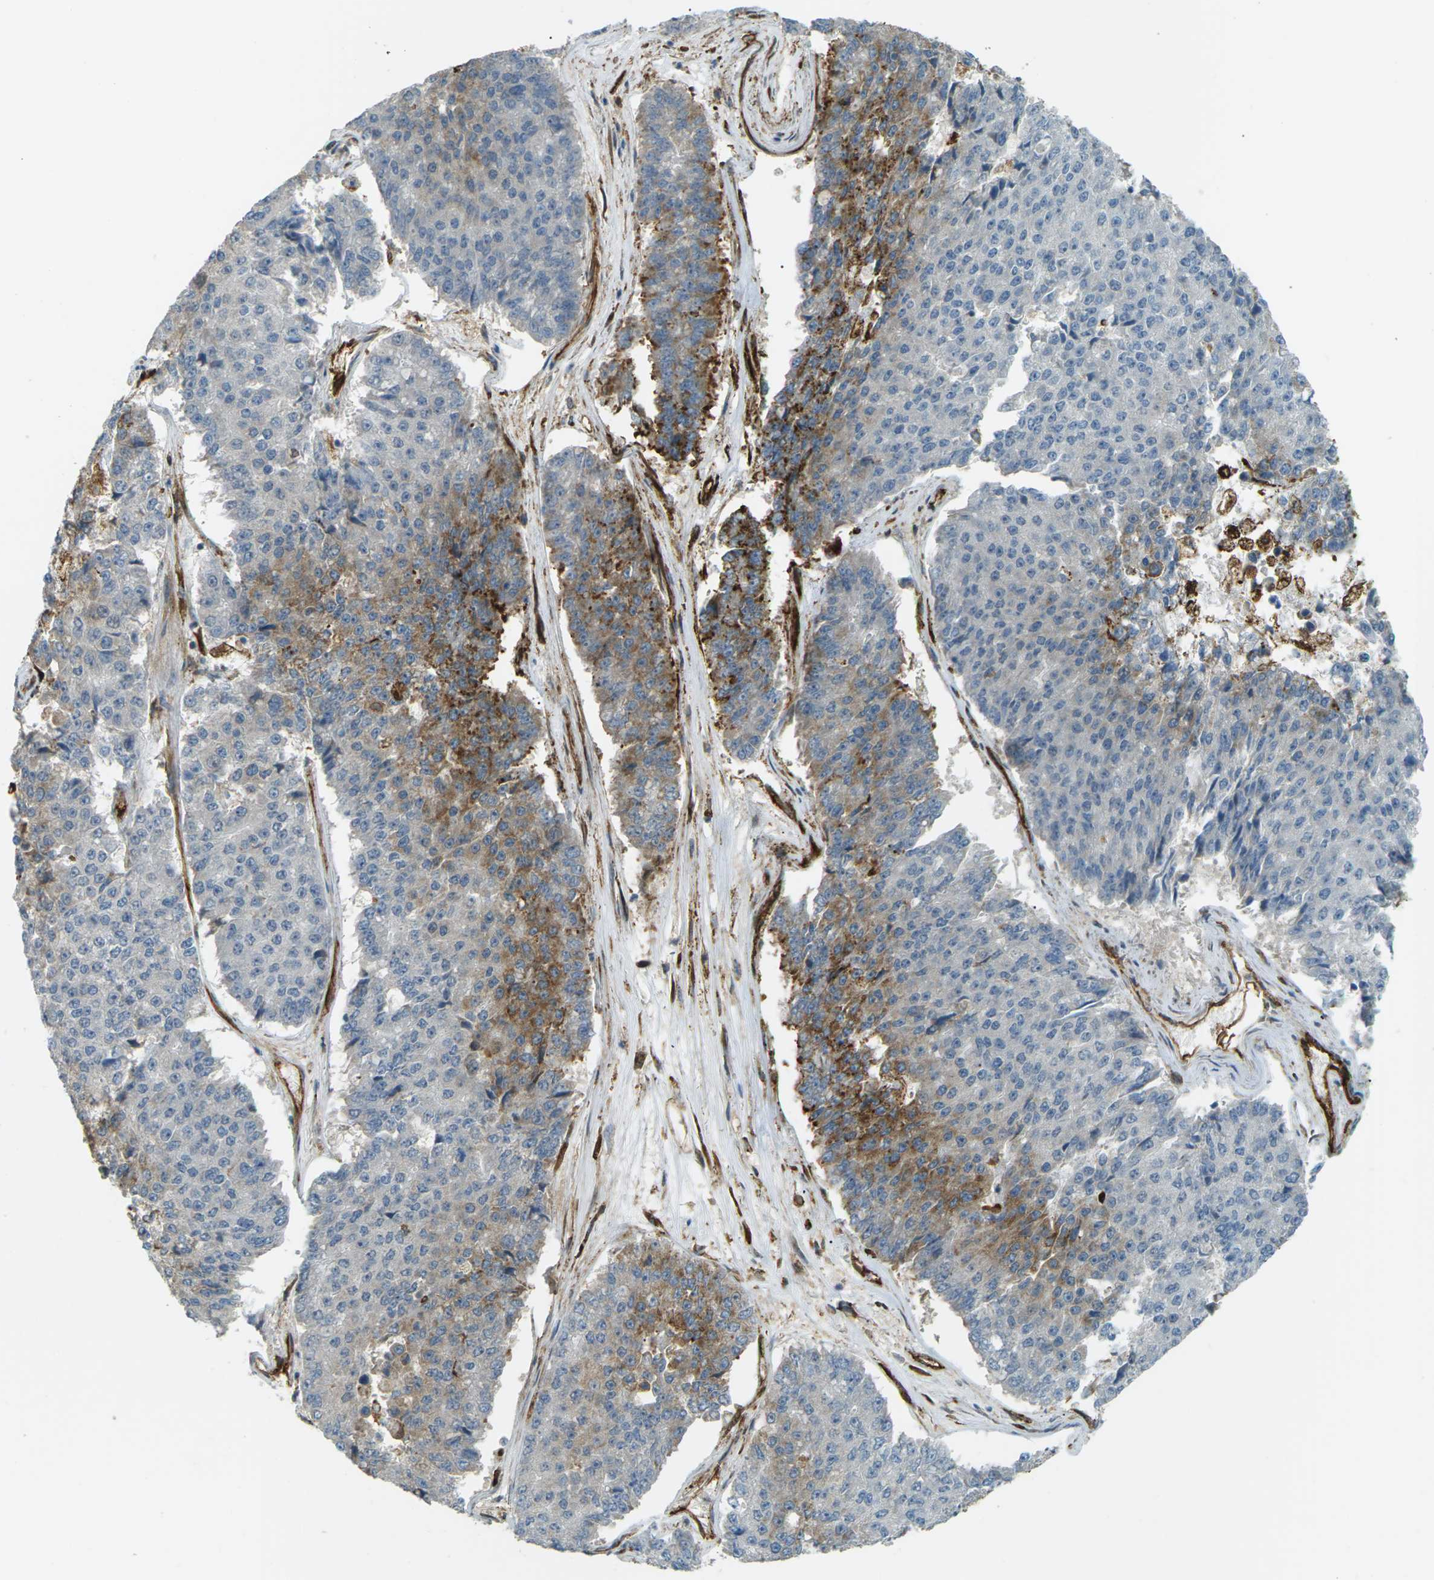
{"staining": {"intensity": "moderate", "quantity": "<25%", "location": "cytoplasmic/membranous"}, "tissue": "pancreatic cancer", "cell_type": "Tumor cells", "image_type": "cancer", "snomed": [{"axis": "morphology", "description": "Adenocarcinoma, NOS"}, {"axis": "topography", "description": "Pancreas"}], "caption": "Immunohistochemistry histopathology image of neoplastic tissue: pancreatic cancer stained using immunohistochemistry reveals low levels of moderate protein expression localized specifically in the cytoplasmic/membranous of tumor cells, appearing as a cytoplasmic/membranous brown color.", "gene": "S1PR1", "patient": {"sex": "male", "age": 50}}